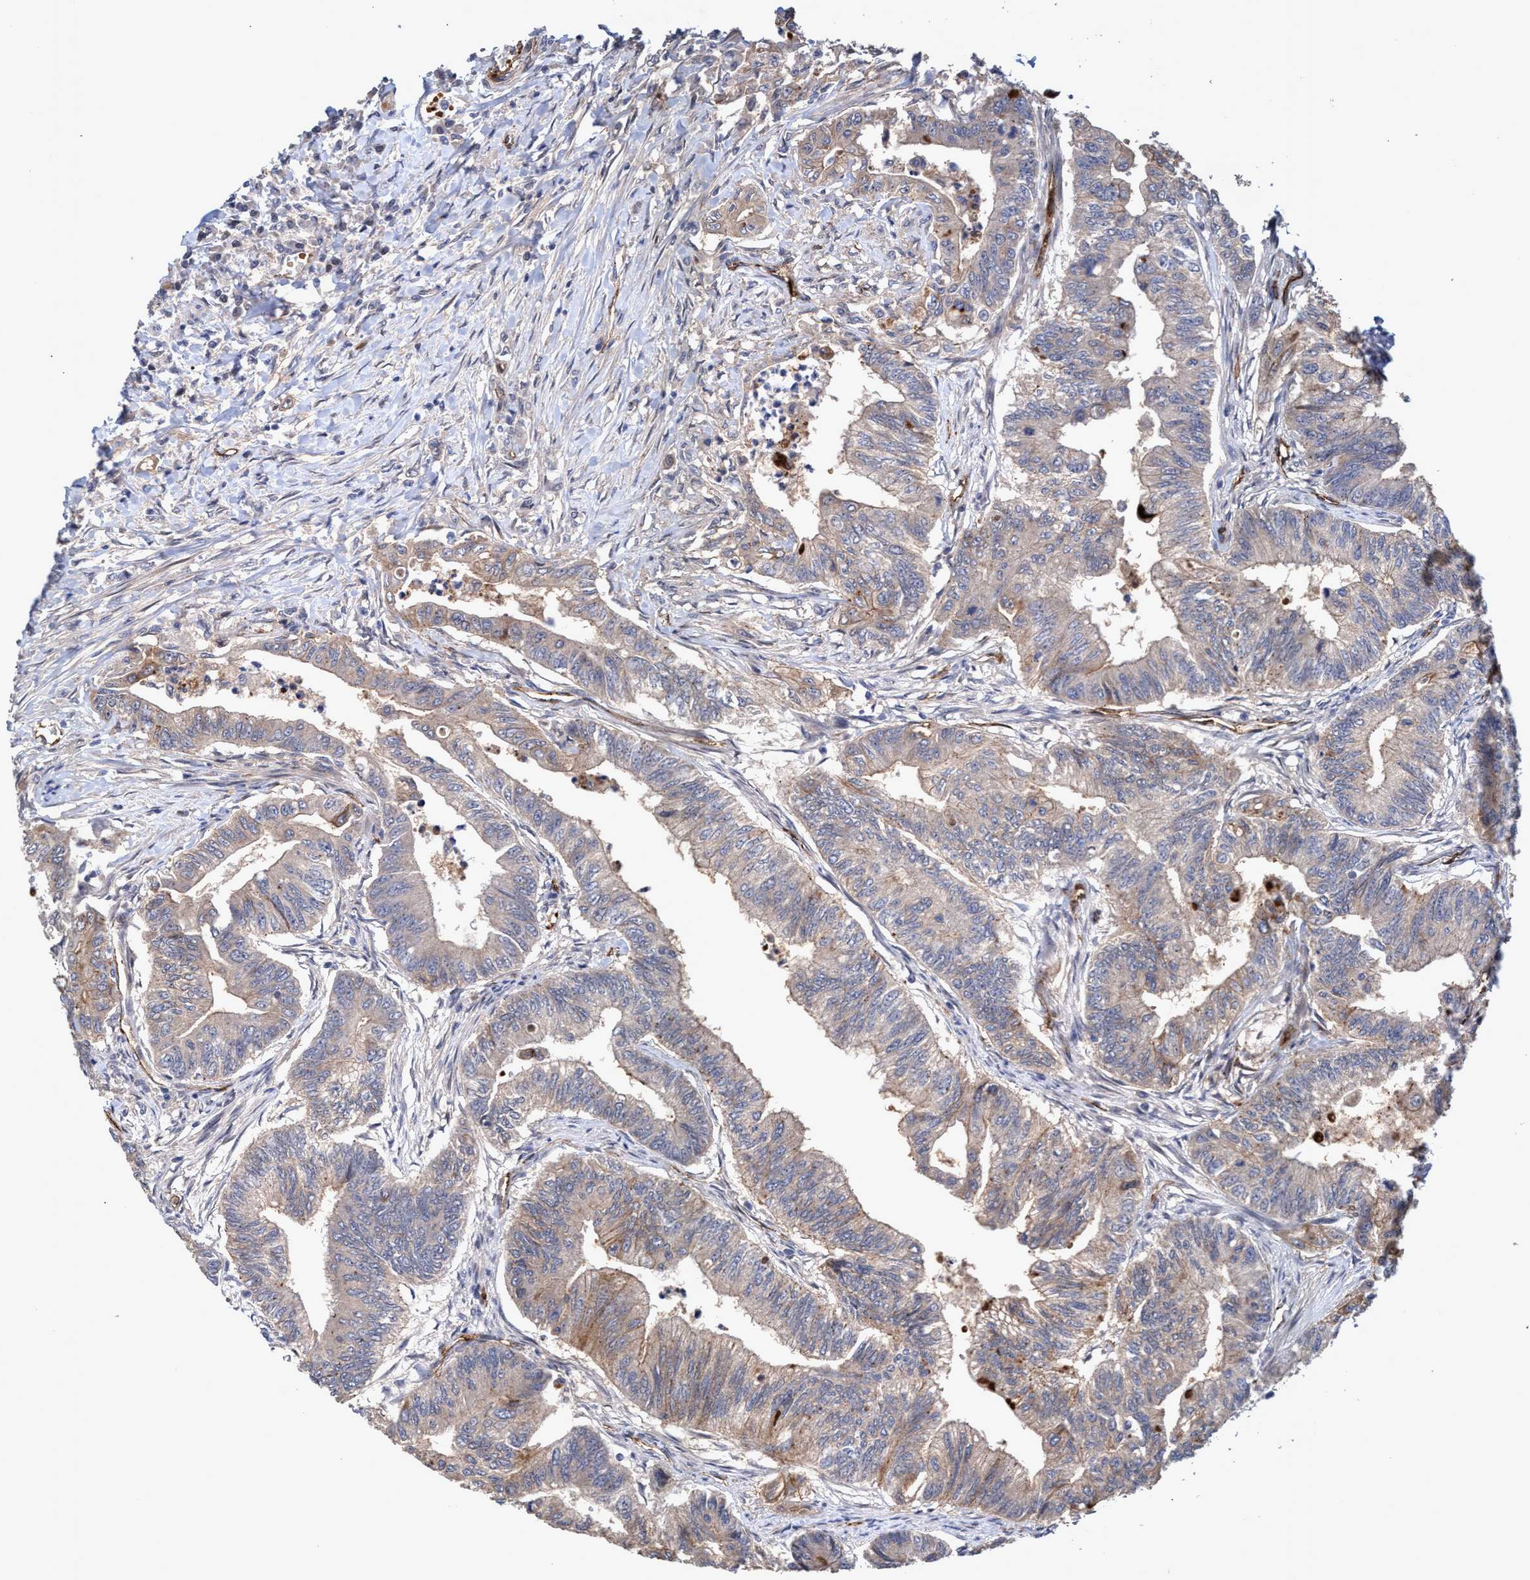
{"staining": {"intensity": "weak", "quantity": ">75%", "location": "cytoplasmic/membranous"}, "tissue": "colorectal cancer", "cell_type": "Tumor cells", "image_type": "cancer", "snomed": [{"axis": "morphology", "description": "Adenoma, NOS"}, {"axis": "morphology", "description": "Adenocarcinoma, NOS"}, {"axis": "topography", "description": "Colon"}], "caption": "Immunohistochemical staining of colorectal adenocarcinoma displays weak cytoplasmic/membranous protein staining in approximately >75% of tumor cells.", "gene": "ZNF750", "patient": {"sex": "male", "age": 79}}